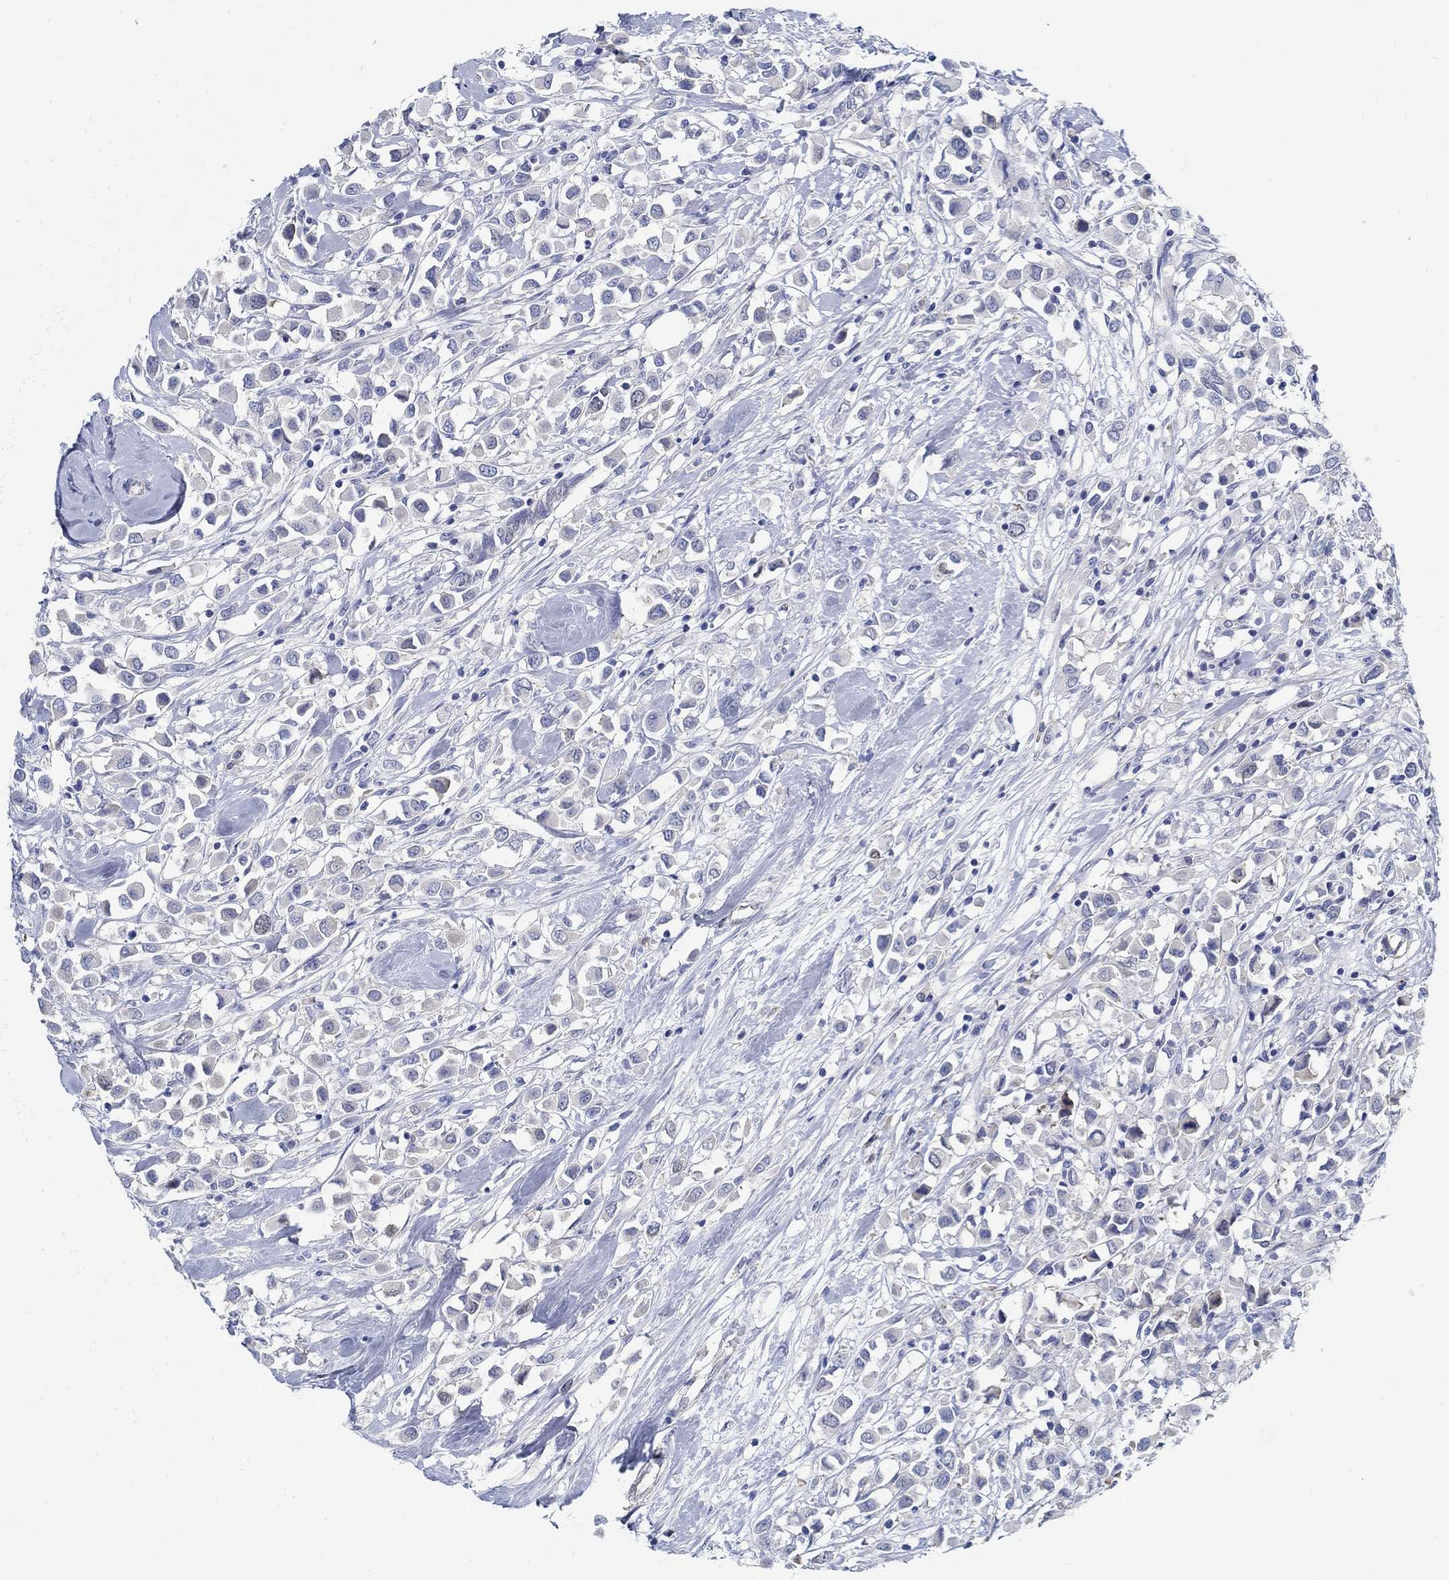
{"staining": {"intensity": "negative", "quantity": "none", "location": "none"}, "tissue": "breast cancer", "cell_type": "Tumor cells", "image_type": "cancer", "snomed": [{"axis": "morphology", "description": "Duct carcinoma"}, {"axis": "topography", "description": "Breast"}], "caption": "Tumor cells are negative for protein expression in human invasive ductal carcinoma (breast).", "gene": "C15orf39", "patient": {"sex": "female", "age": 61}}